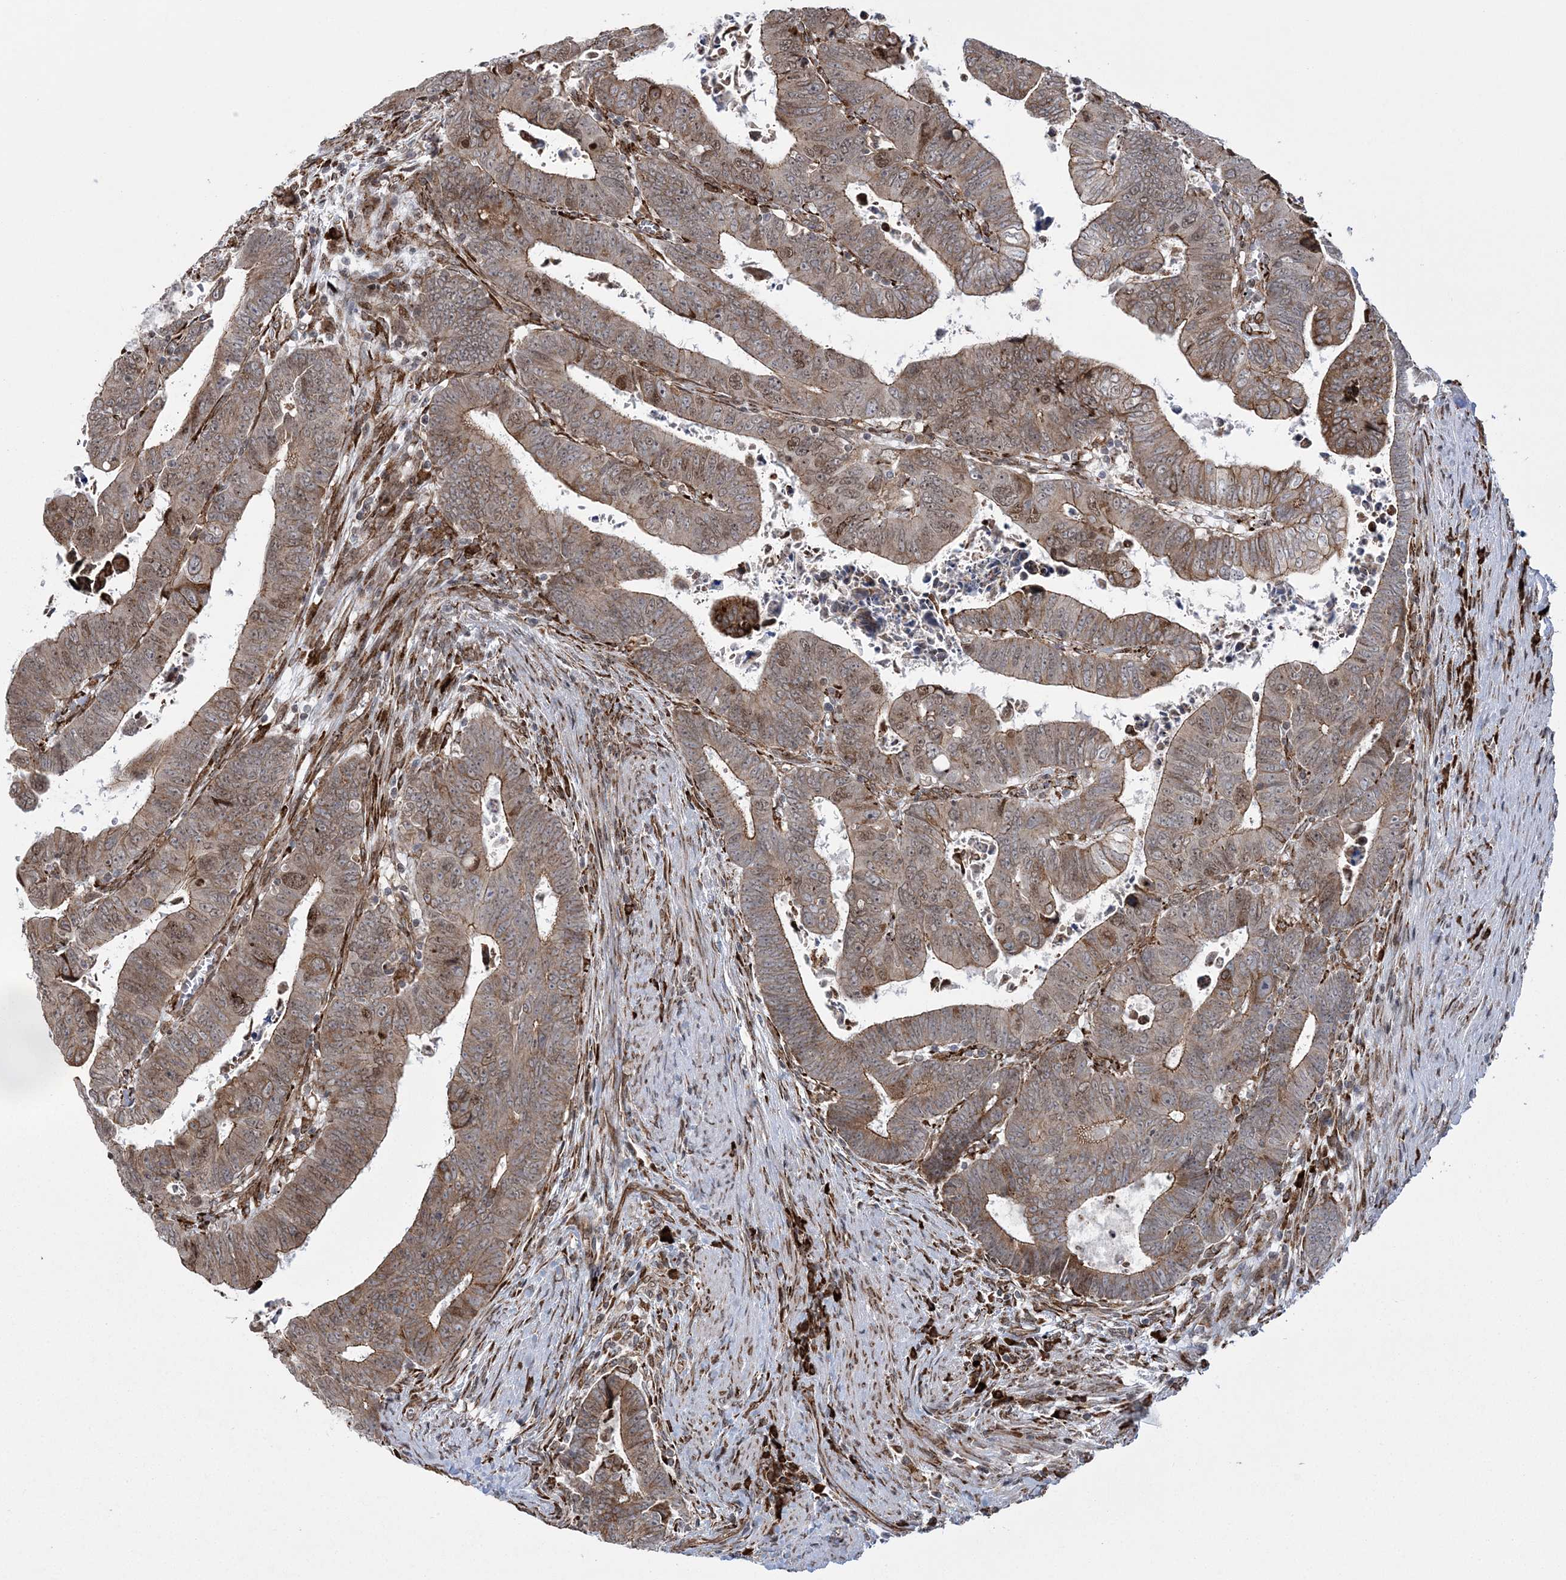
{"staining": {"intensity": "moderate", "quantity": ">75%", "location": "cytoplasmic/membranous,nuclear"}, "tissue": "colorectal cancer", "cell_type": "Tumor cells", "image_type": "cancer", "snomed": [{"axis": "morphology", "description": "Normal tissue, NOS"}, {"axis": "morphology", "description": "Adenocarcinoma, NOS"}, {"axis": "topography", "description": "Rectum"}], "caption": "Moderate cytoplasmic/membranous and nuclear protein expression is identified in about >75% of tumor cells in colorectal cancer (adenocarcinoma).", "gene": "EFCAB12", "patient": {"sex": "female", "age": 65}}